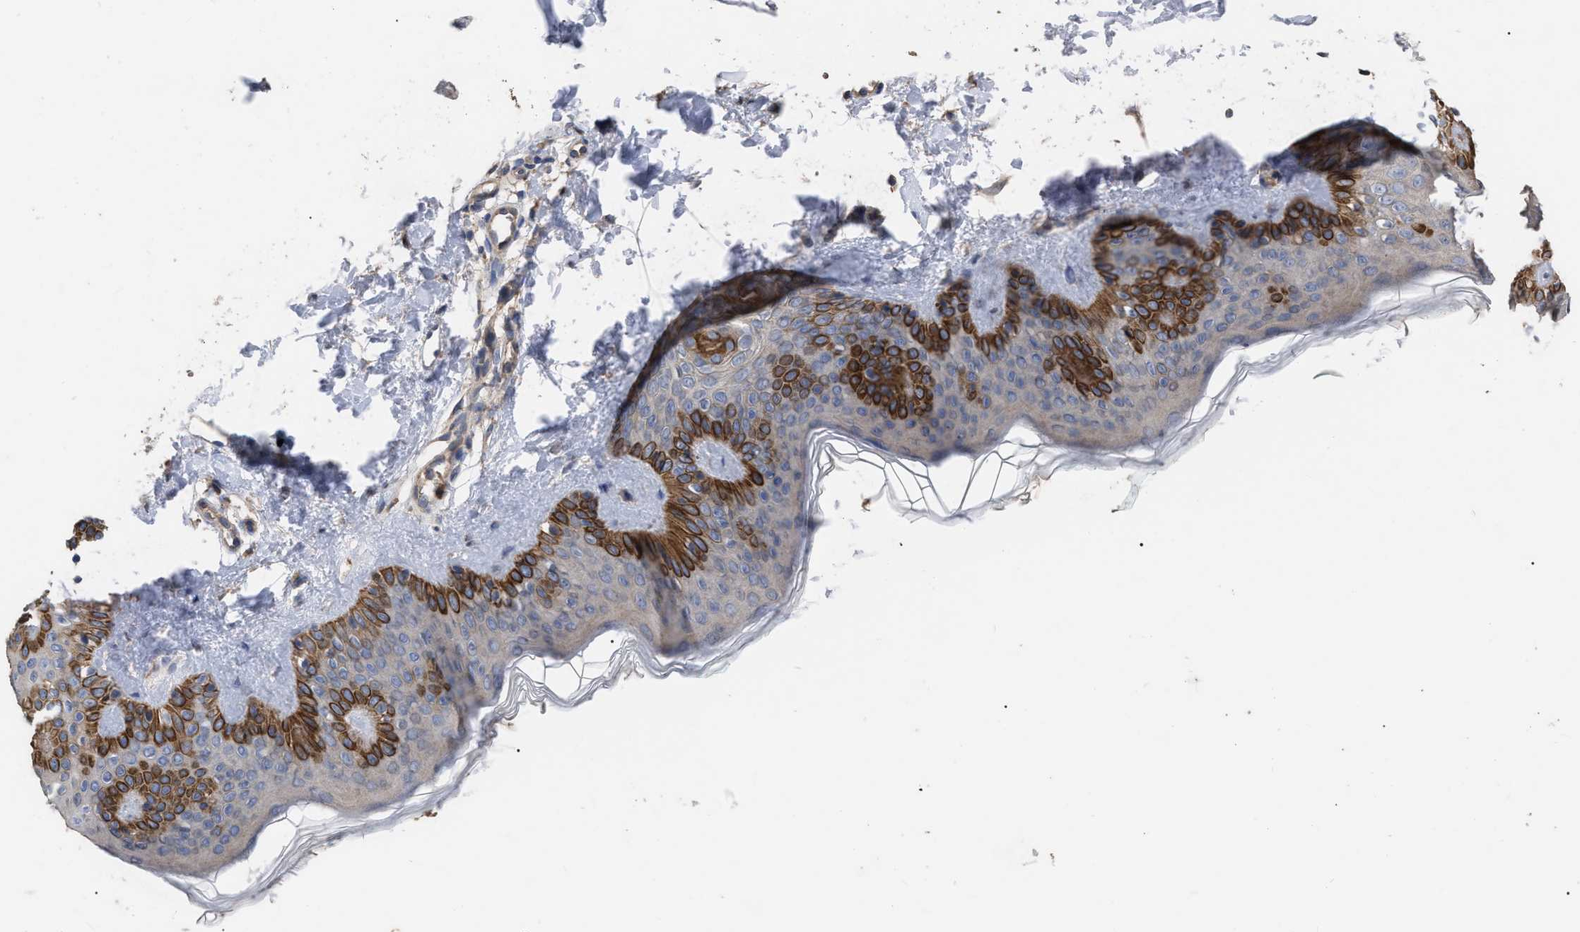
{"staining": {"intensity": "weak", "quantity": "<25%", "location": "cytoplasmic/membranous"}, "tissue": "skin", "cell_type": "Fibroblasts", "image_type": "normal", "snomed": [{"axis": "morphology", "description": "Normal tissue, NOS"}, {"axis": "topography", "description": "Skin"}], "caption": "A photomicrograph of human skin is negative for staining in fibroblasts. (Stains: DAB (3,3'-diaminobenzidine) immunohistochemistry (IHC) with hematoxylin counter stain, Microscopy: brightfield microscopy at high magnification).", "gene": "BTN2A1", "patient": {"sex": "male", "age": 30}}